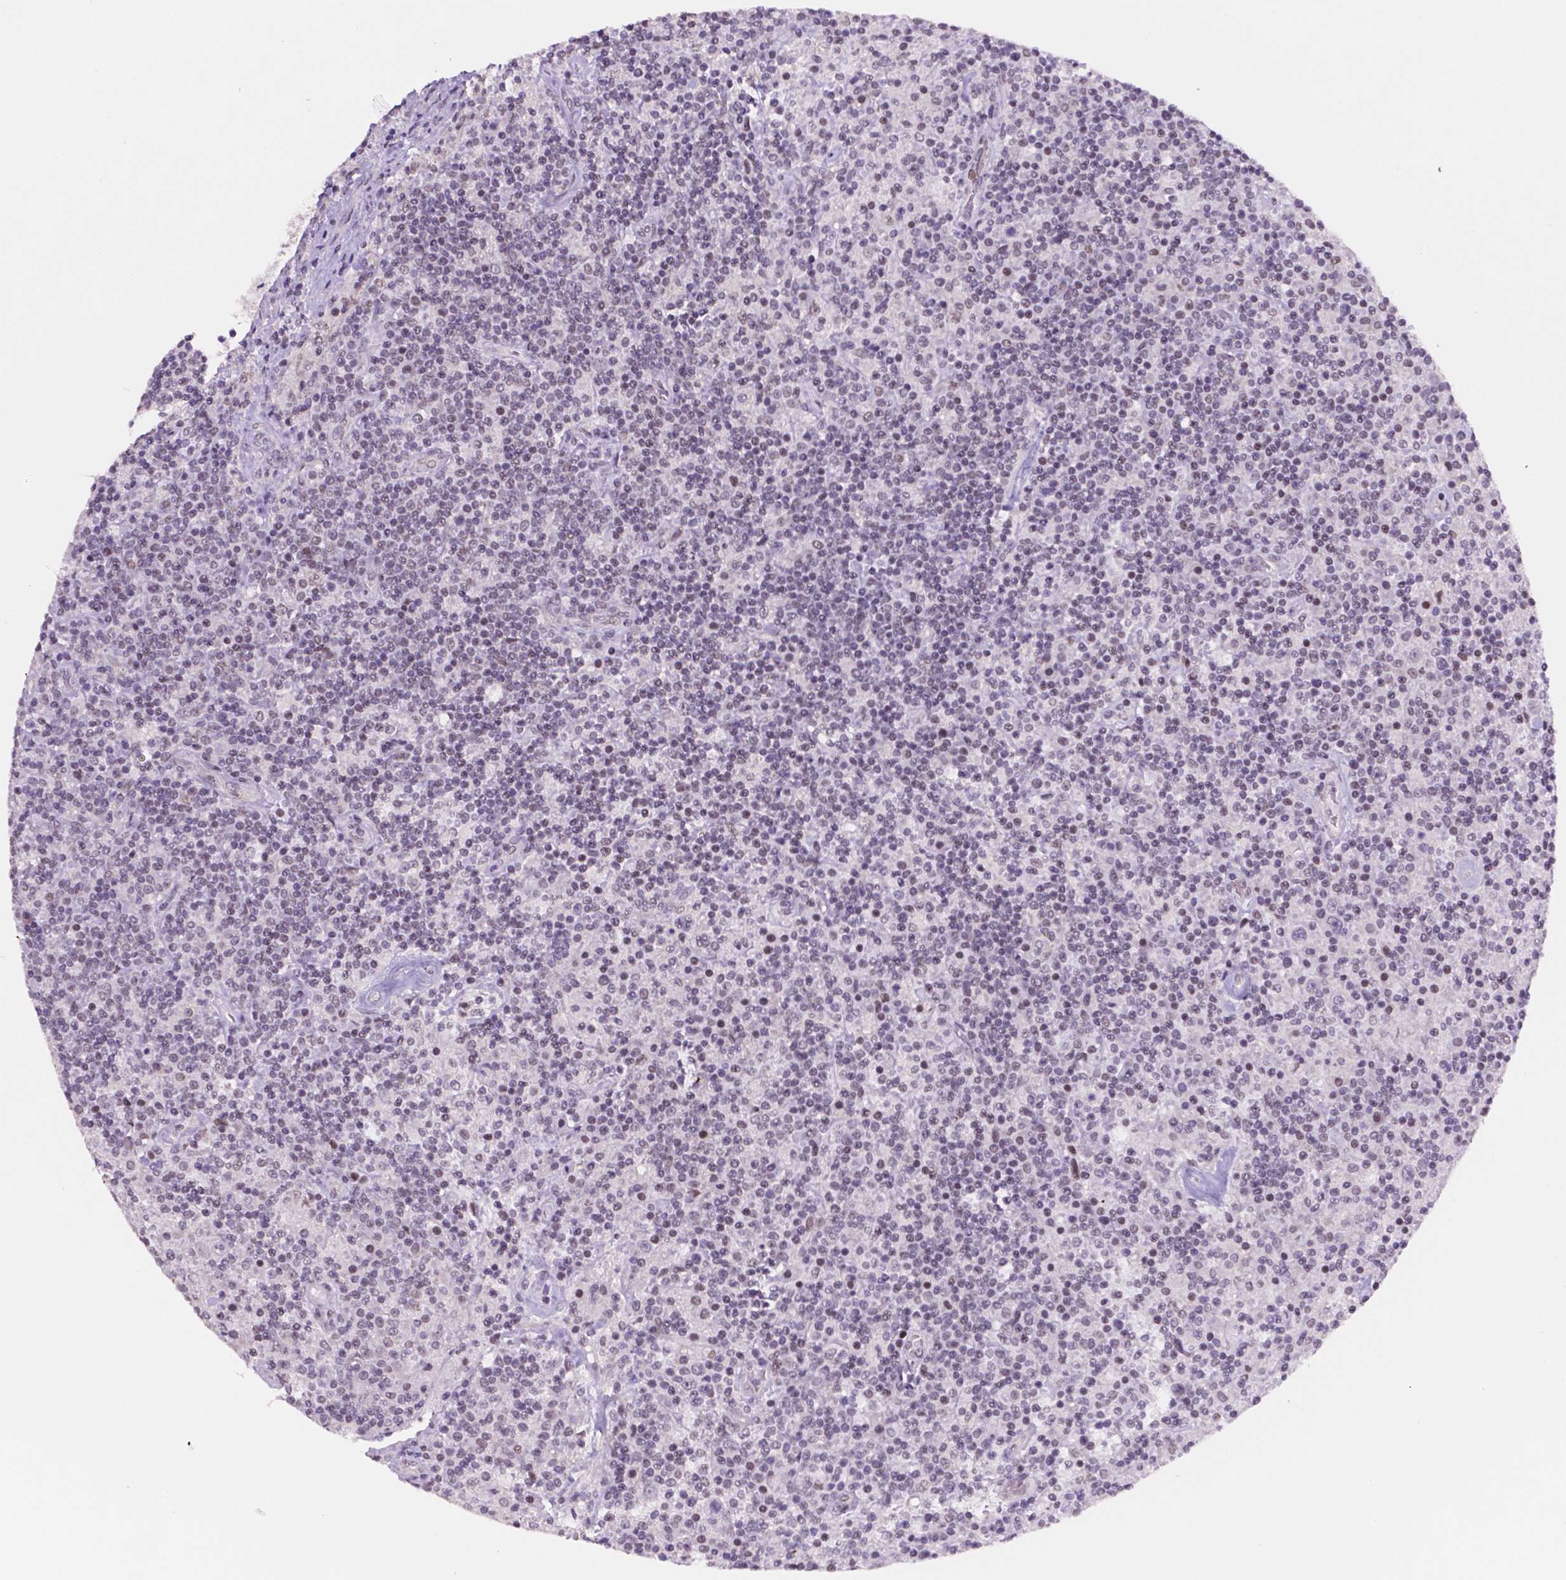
{"staining": {"intensity": "negative", "quantity": "none", "location": "none"}, "tissue": "lymphoma", "cell_type": "Tumor cells", "image_type": "cancer", "snomed": [{"axis": "morphology", "description": "Hodgkin's disease, NOS"}, {"axis": "topography", "description": "Lymph node"}], "caption": "Immunohistochemistry (IHC) photomicrograph of lymphoma stained for a protein (brown), which reveals no expression in tumor cells. The staining was performed using DAB to visualize the protein expression in brown, while the nuclei were stained in blue with hematoxylin (Magnification: 20x).", "gene": "NCOR1", "patient": {"sex": "male", "age": 70}}